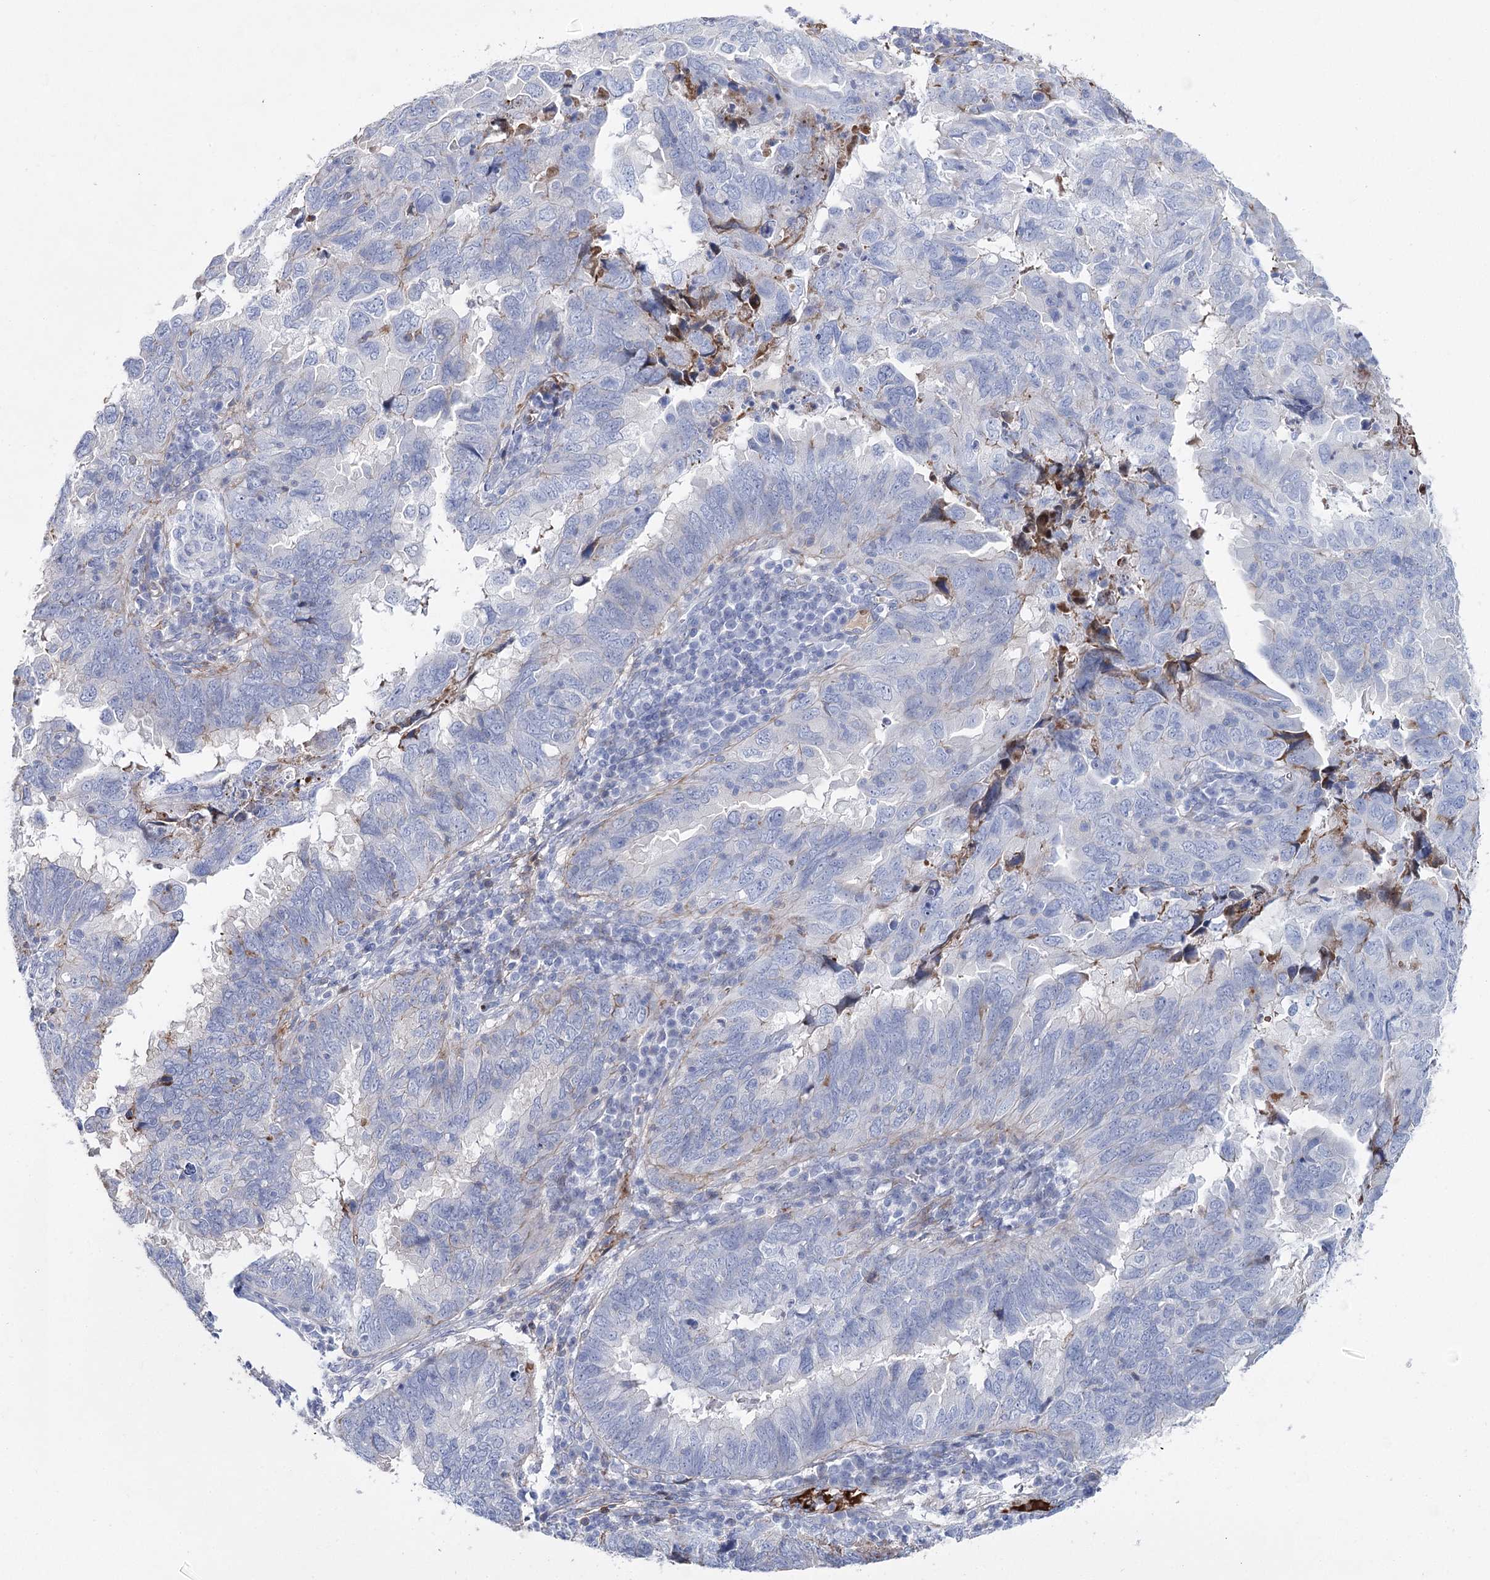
{"staining": {"intensity": "negative", "quantity": "none", "location": "none"}, "tissue": "endometrial cancer", "cell_type": "Tumor cells", "image_type": "cancer", "snomed": [{"axis": "morphology", "description": "Adenocarcinoma, NOS"}, {"axis": "topography", "description": "Uterus"}], "caption": "This is an immunohistochemistry (IHC) histopathology image of endometrial cancer. There is no staining in tumor cells.", "gene": "ANKRD23", "patient": {"sex": "female", "age": 77}}